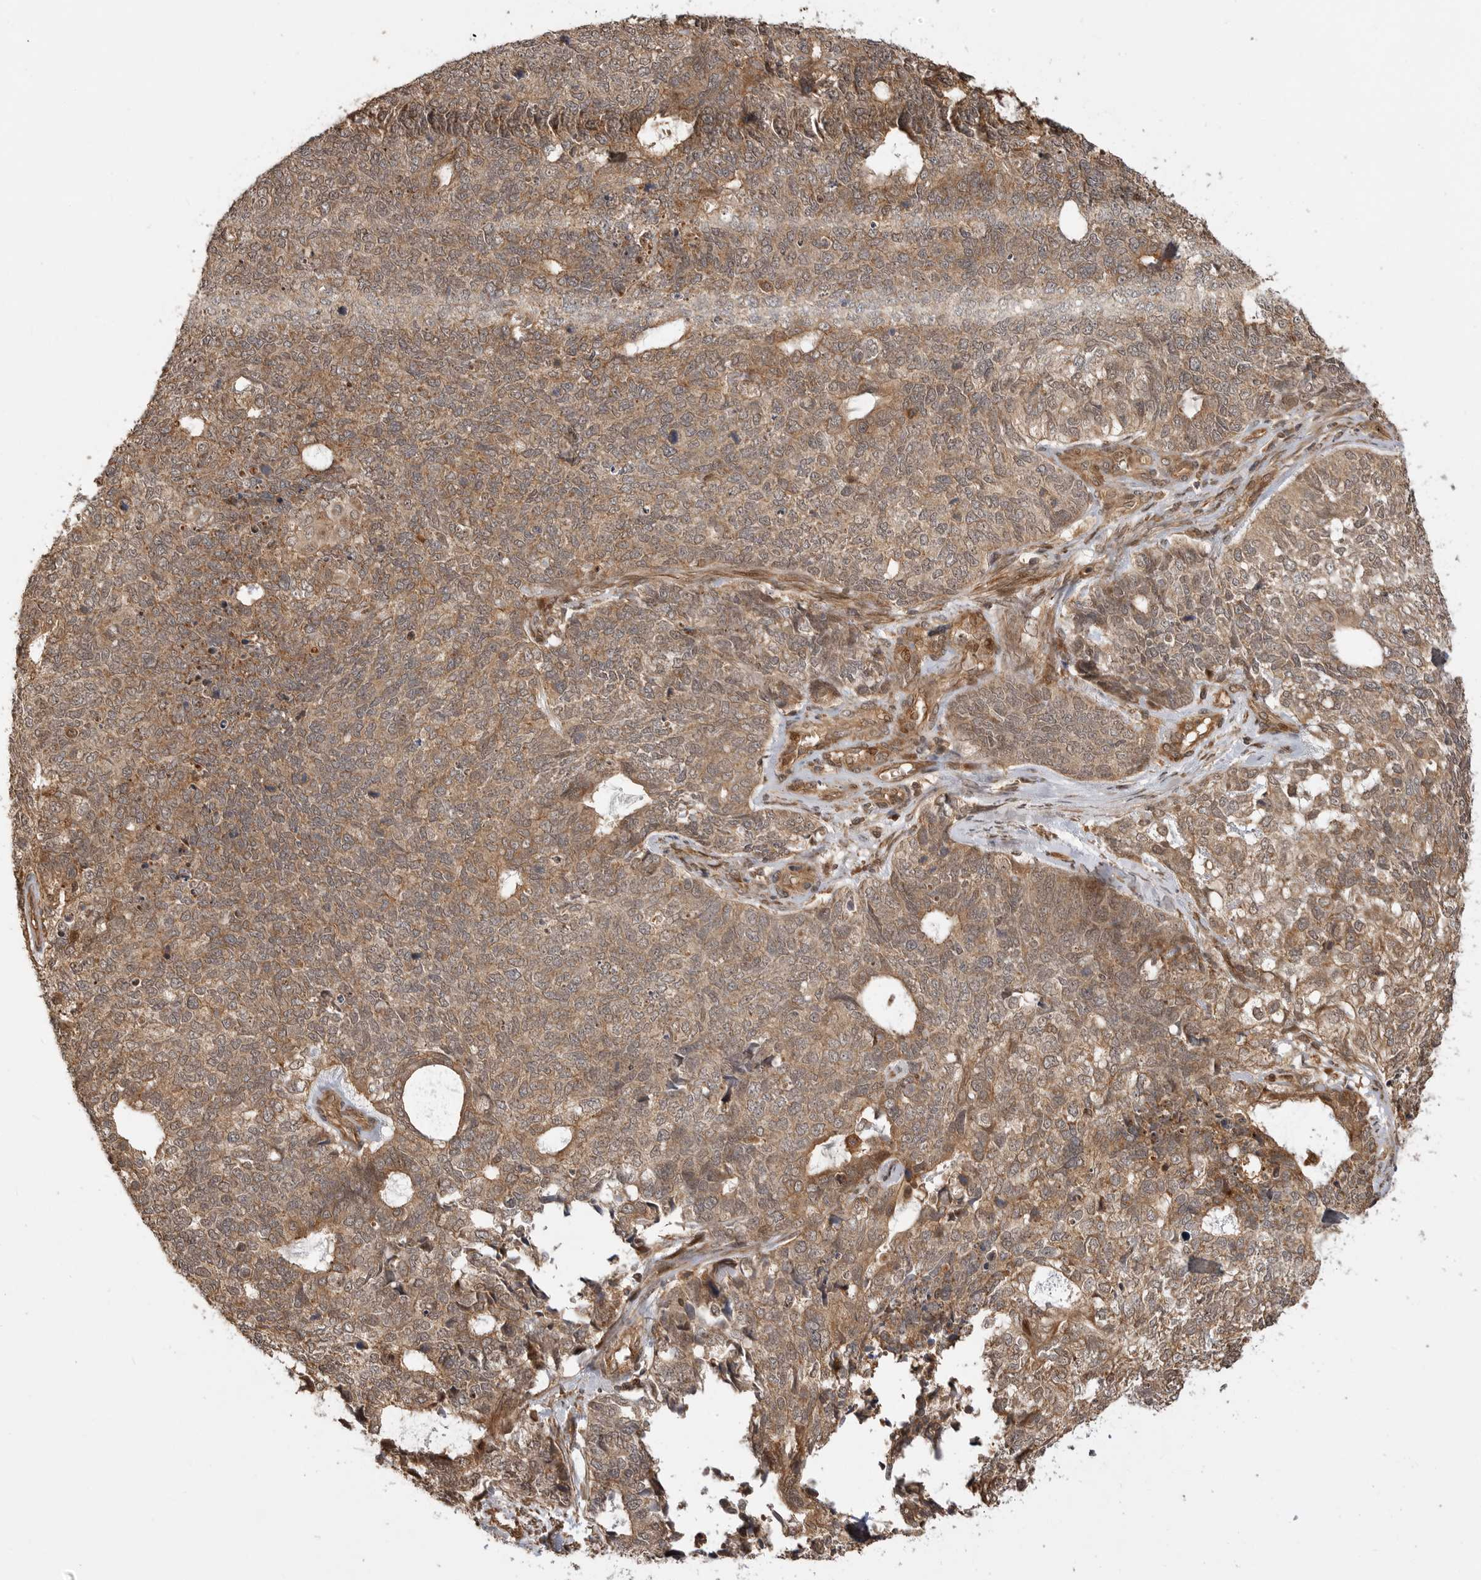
{"staining": {"intensity": "moderate", "quantity": ">75%", "location": "cytoplasmic/membranous"}, "tissue": "cervical cancer", "cell_type": "Tumor cells", "image_type": "cancer", "snomed": [{"axis": "morphology", "description": "Squamous cell carcinoma, NOS"}, {"axis": "topography", "description": "Cervix"}], "caption": "Immunohistochemistry histopathology image of human squamous cell carcinoma (cervical) stained for a protein (brown), which shows medium levels of moderate cytoplasmic/membranous expression in approximately >75% of tumor cells.", "gene": "ADPRS", "patient": {"sex": "female", "age": 63}}